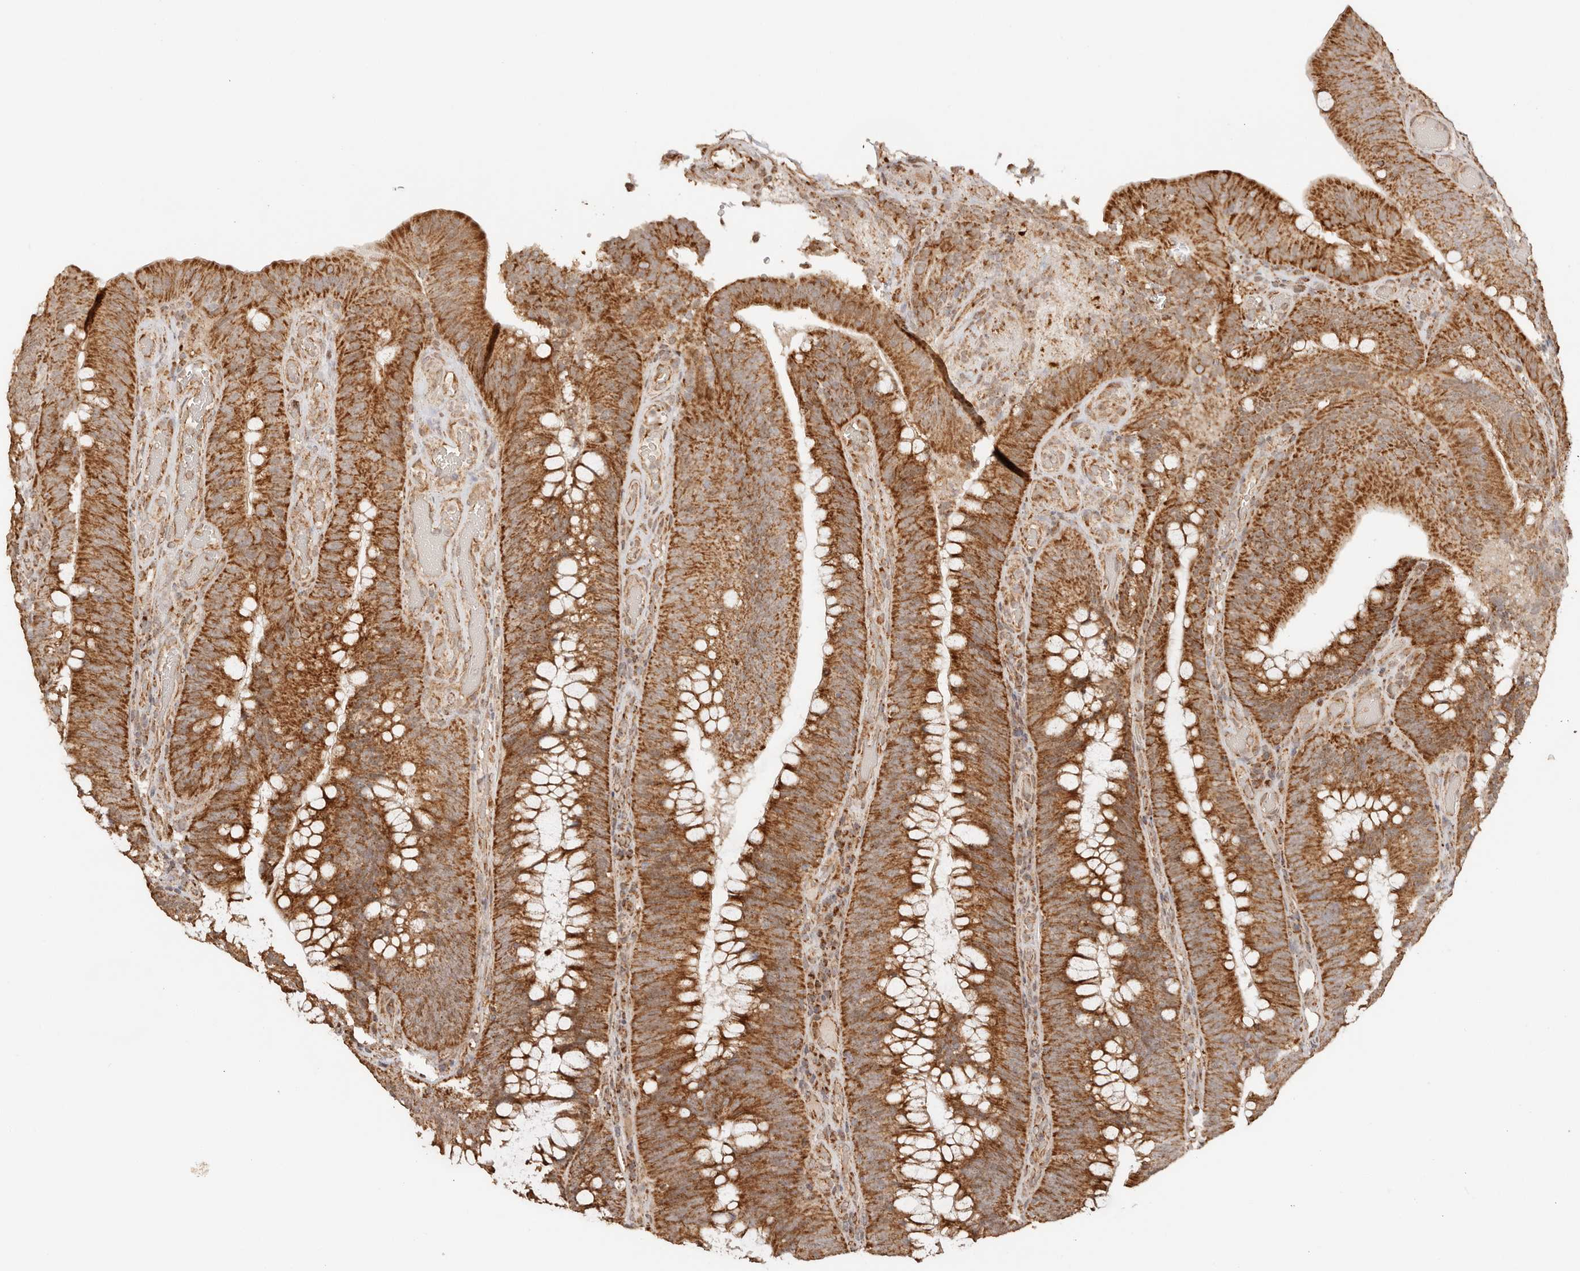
{"staining": {"intensity": "strong", "quantity": ">75%", "location": "cytoplasmic/membranous"}, "tissue": "colorectal cancer", "cell_type": "Tumor cells", "image_type": "cancer", "snomed": [{"axis": "morphology", "description": "Normal tissue, NOS"}, {"axis": "topography", "description": "Colon"}], "caption": "This is a micrograph of immunohistochemistry (IHC) staining of colorectal cancer, which shows strong positivity in the cytoplasmic/membranous of tumor cells.", "gene": "NDUFB11", "patient": {"sex": "female", "age": 82}}